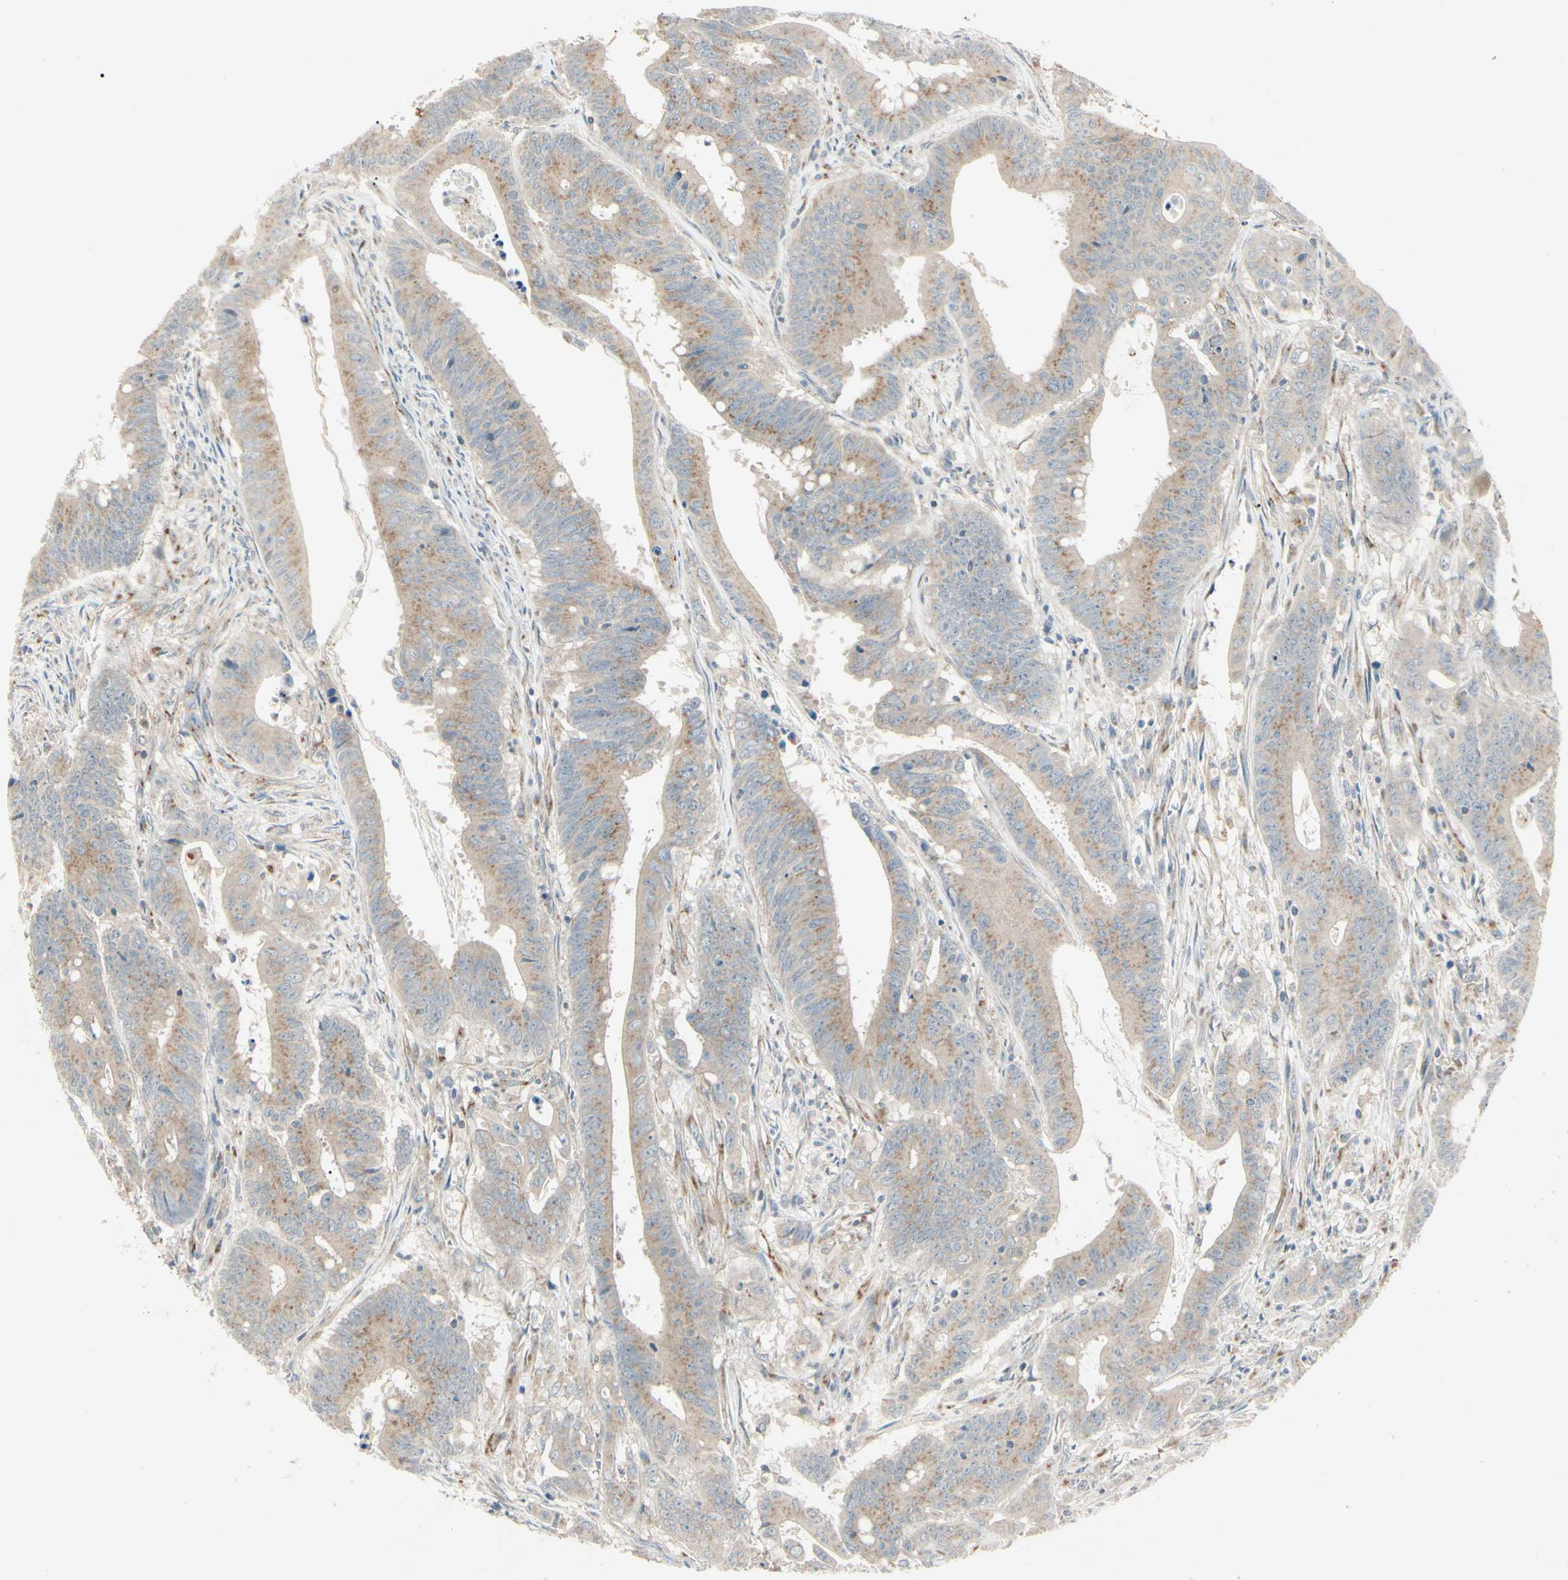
{"staining": {"intensity": "moderate", "quantity": ">75%", "location": "cytoplasmic/membranous"}, "tissue": "colorectal cancer", "cell_type": "Tumor cells", "image_type": "cancer", "snomed": [{"axis": "morphology", "description": "Adenocarcinoma, NOS"}, {"axis": "topography", "description": "Colon"}], "caption": "Moderate cytoplasmic/membranous expression for a protein is appreciated in approximately >75% of tumor cells of adenocarcinoma (colorectal) using immunohistochemistry (IHC).", "gene": "ABCA3", "patient": {"sex": "male", "age": 45}}